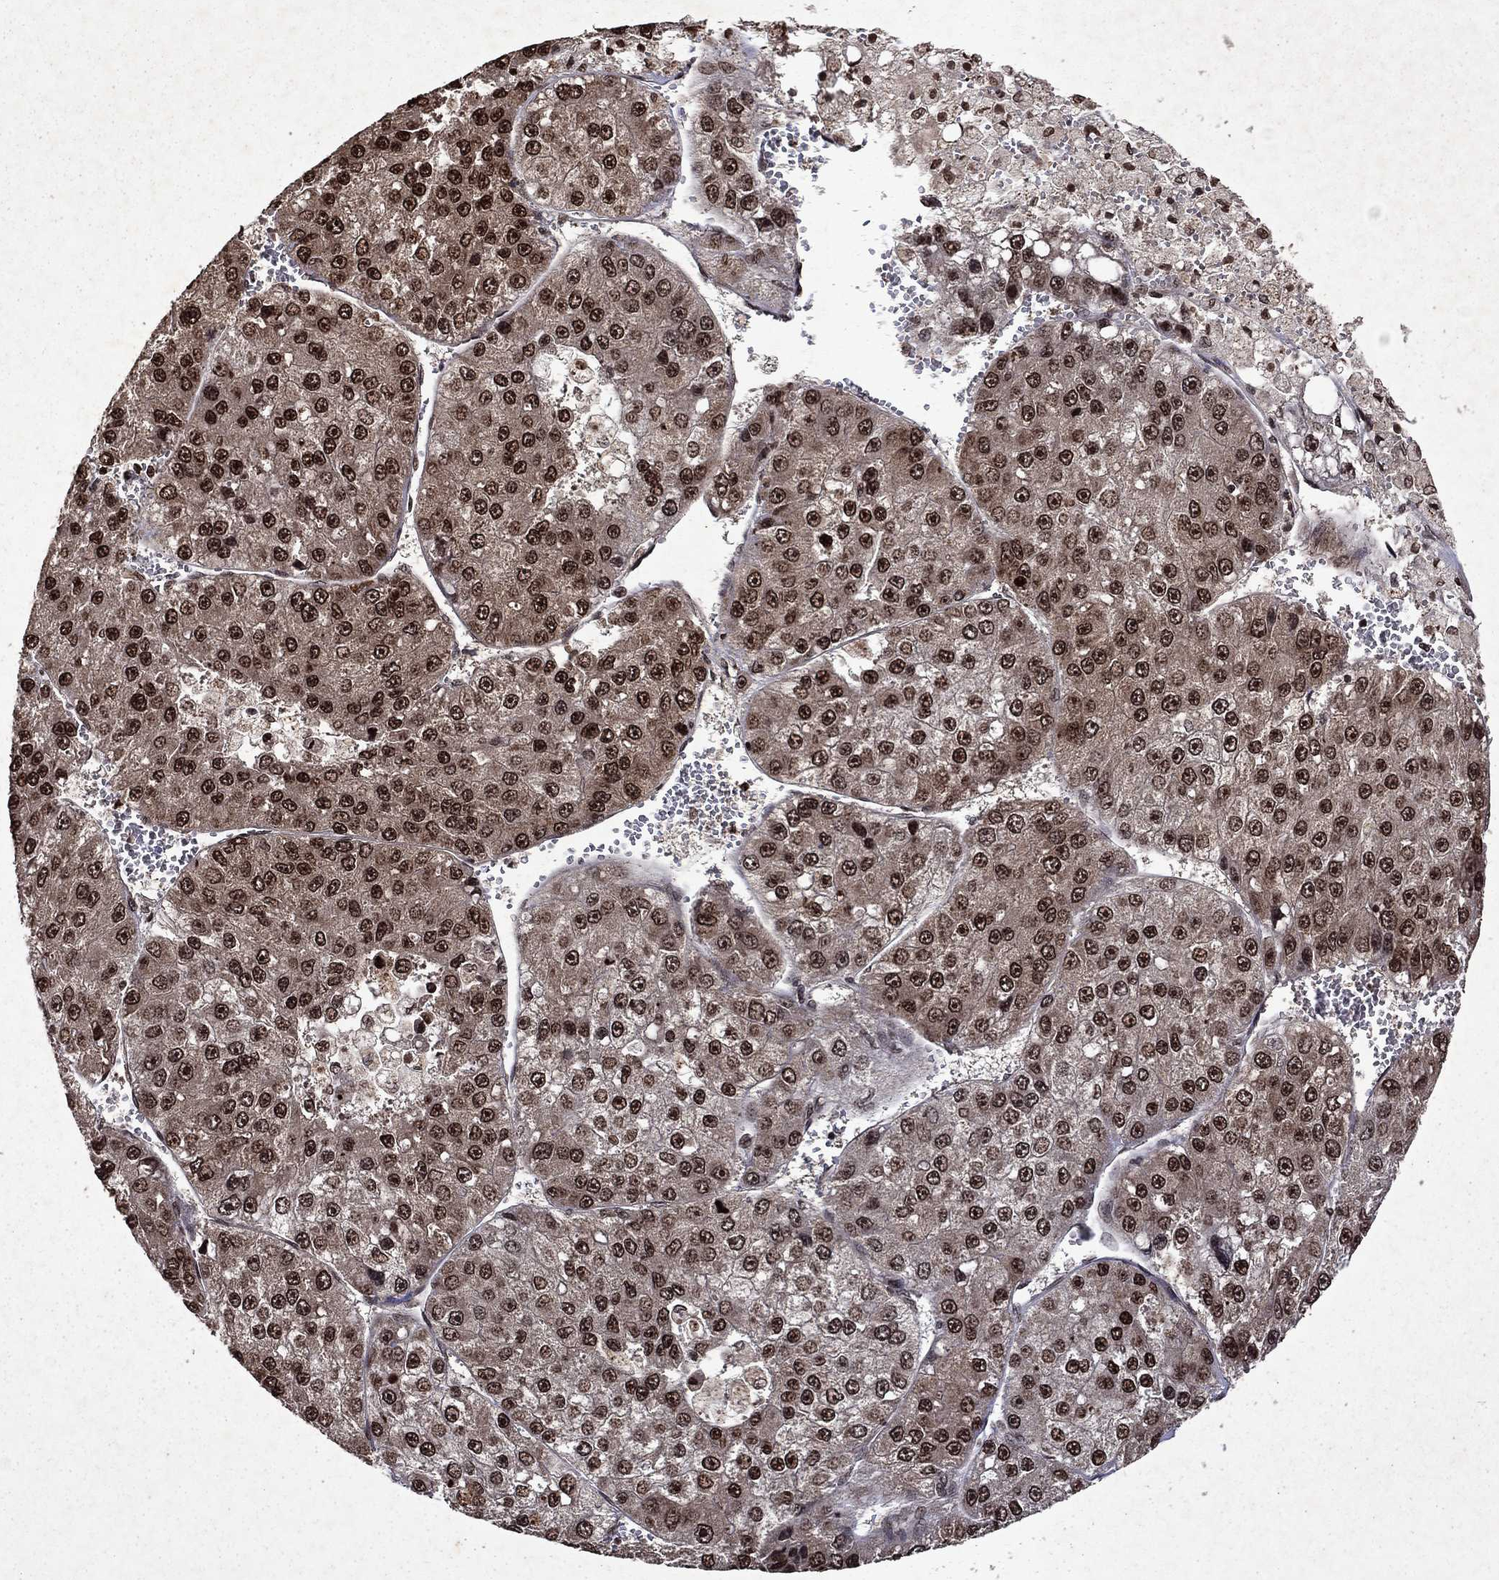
{"staining": {"intensity": "strong", "quantity": "25%-75%", "location": "nuclear"}, "tissue": "liver cancer", "cell_type": "Tumor cells", "image_type": "cancer", "snomed": [{"axis": "morphology", "description": "Carcinoma, Hepatocellular, NOS"}, {"axis": "topography", "description": "Liver"}], "caption": "Strong nuclear staining is present in approximately 25%-75% of tumor cells in liver cancer (hepatocellular carcinoma).", "gene": "PIN4", "patient": {"sex": "female", "age": 73}}